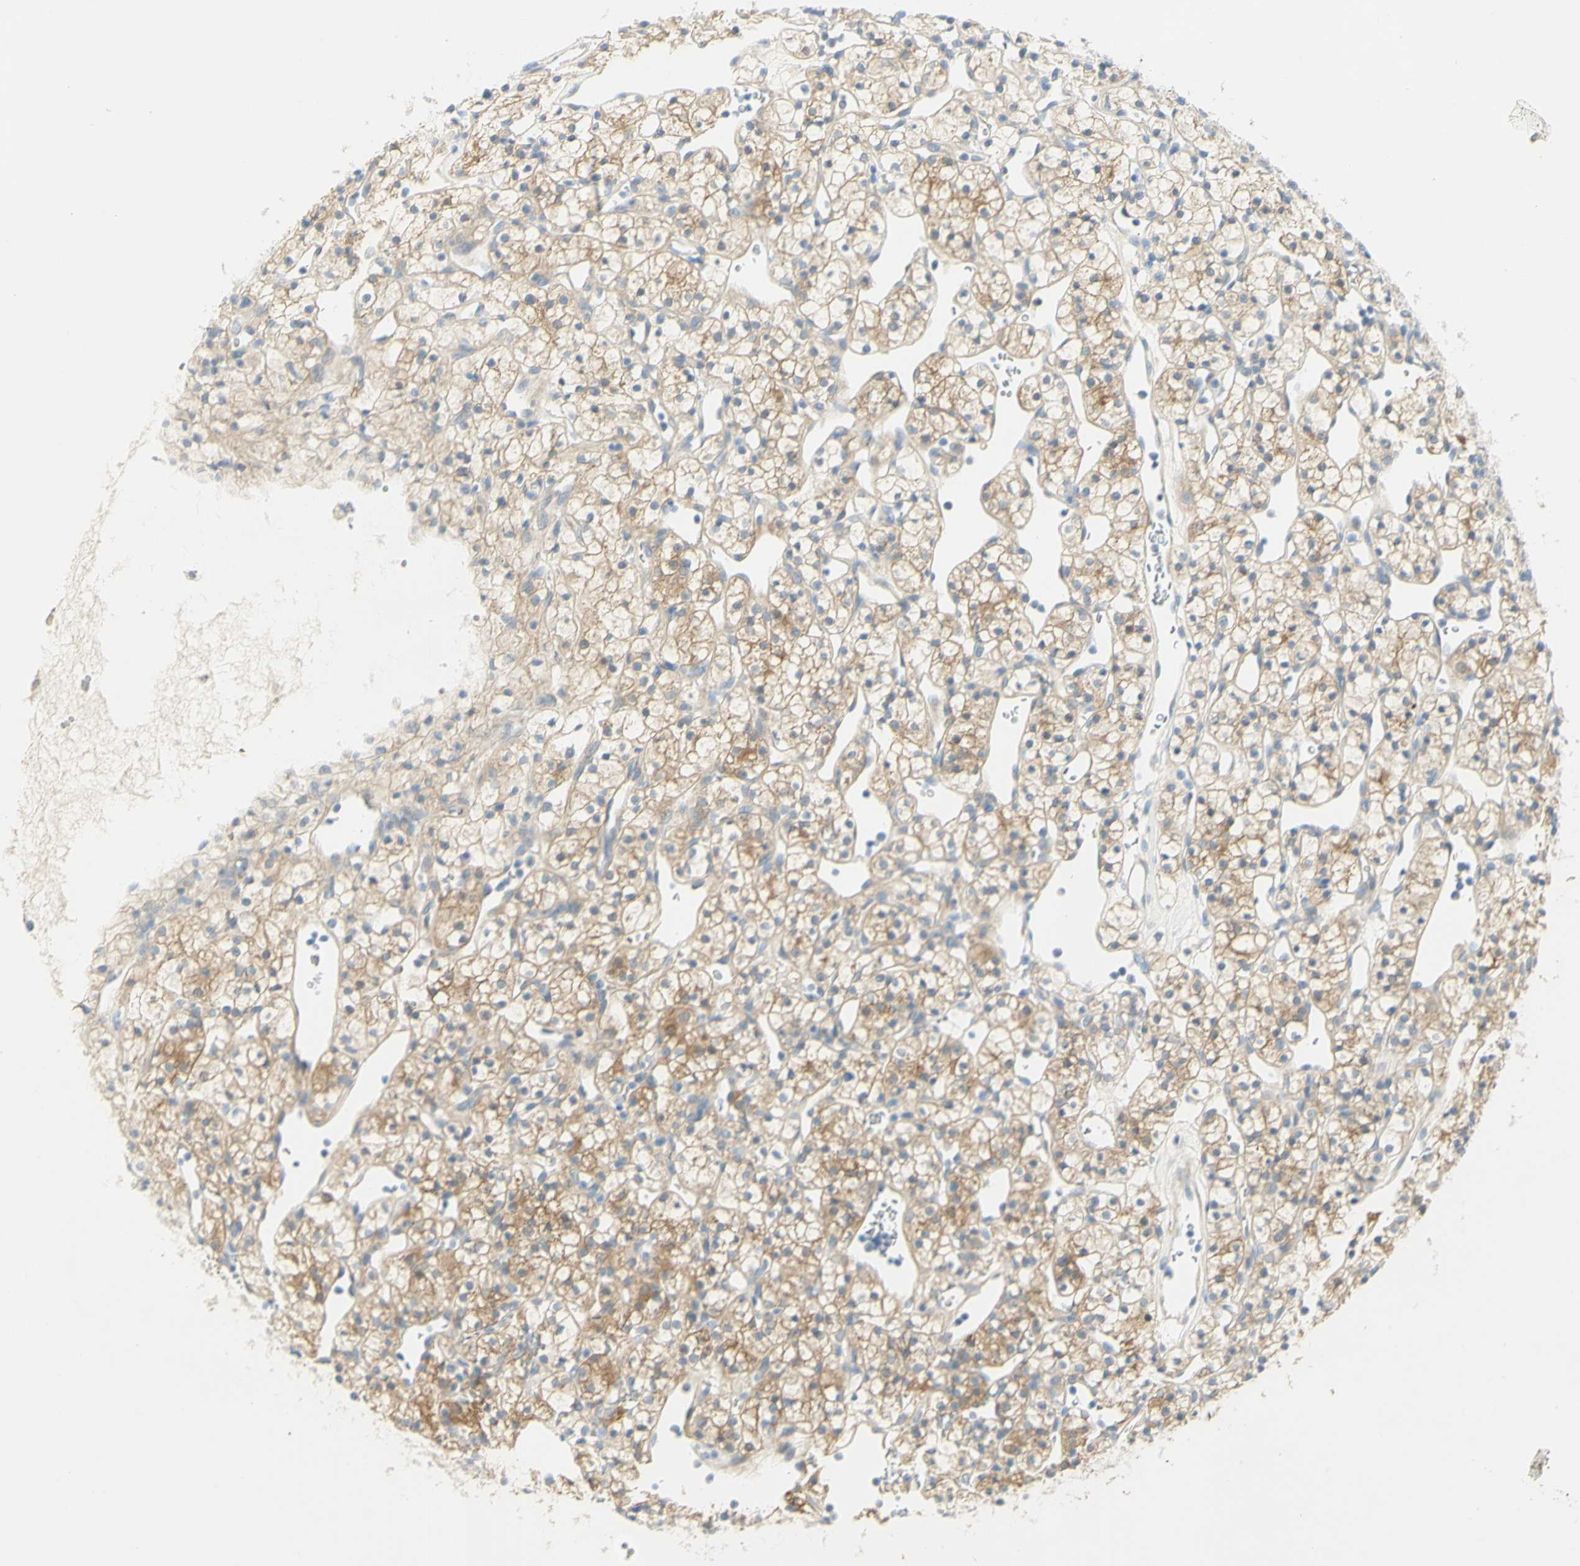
{"staining": {"intensity": "moderate", "quantity": ">75%", "location": "cytoplasmic/membranous"}, "tissue": "renal cancer", "cell_type": "Tumor cells", "image_type": "cancer", "snomed": [{"axis": "morphology", "description": "Adenocarcinoma, NOS"}, {"axis": "topography", "description": "Kidney"}], "caption": "Immunohistochemistry (IHC) micrograph of neoplastic tissue: human renal cancer (adenocarcinoma) stained using IHC shows medium levels of moderate protein expression localized specifically in the cytoplasmic/membranous of tumor cells, appearing as a cytoplasmic/membranous brown color.", "gene": "GCNT3", "patient": {"sex": "female", "age": 60}}